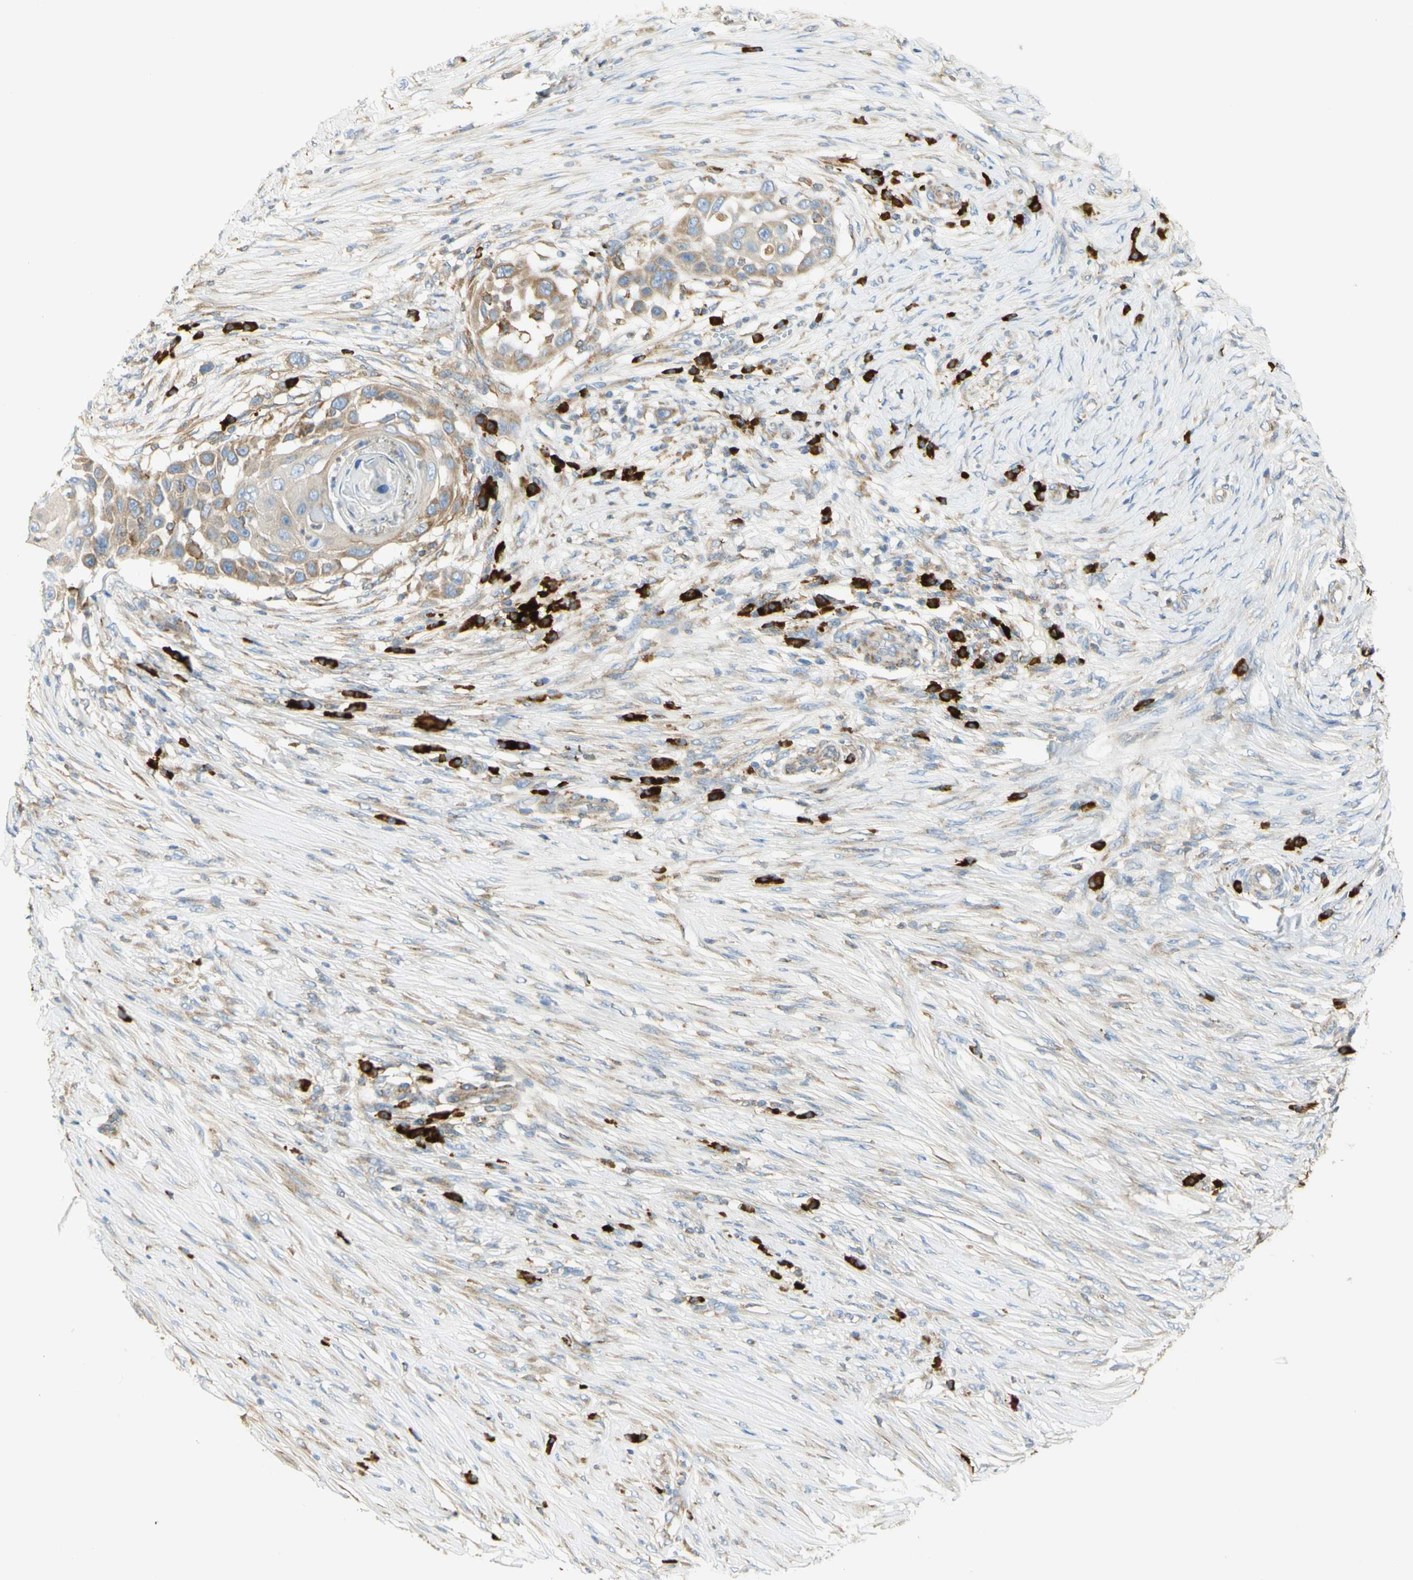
{"staining": {"intensity": "moderate", "quantity": "25%-75%", "location": "cytoplasmic/membranous"}, "tissue": "skin cancer", "cell_type": "Tumor cells", "image_type": "cancer", "snomed": [{"axis": "morphology", "description": "Squamous cell carcinoma, NOS"}, {"axis": "topography", "description": "Skin"}], "caption": "Immunohistochemistry (DAB) staining of skin squamous cell carcinoma reveals moderate cytoplasmic/membranous protein positivity in approximately 25%-75% of tumor cells. The staining was performed using DAB to visualize the protein expression in brown, while the nuclei were stained in blue with hematoxylin (Magnification: 20x).", "gene": "MANF", "patient": {"sex": "female", "age": 44}}